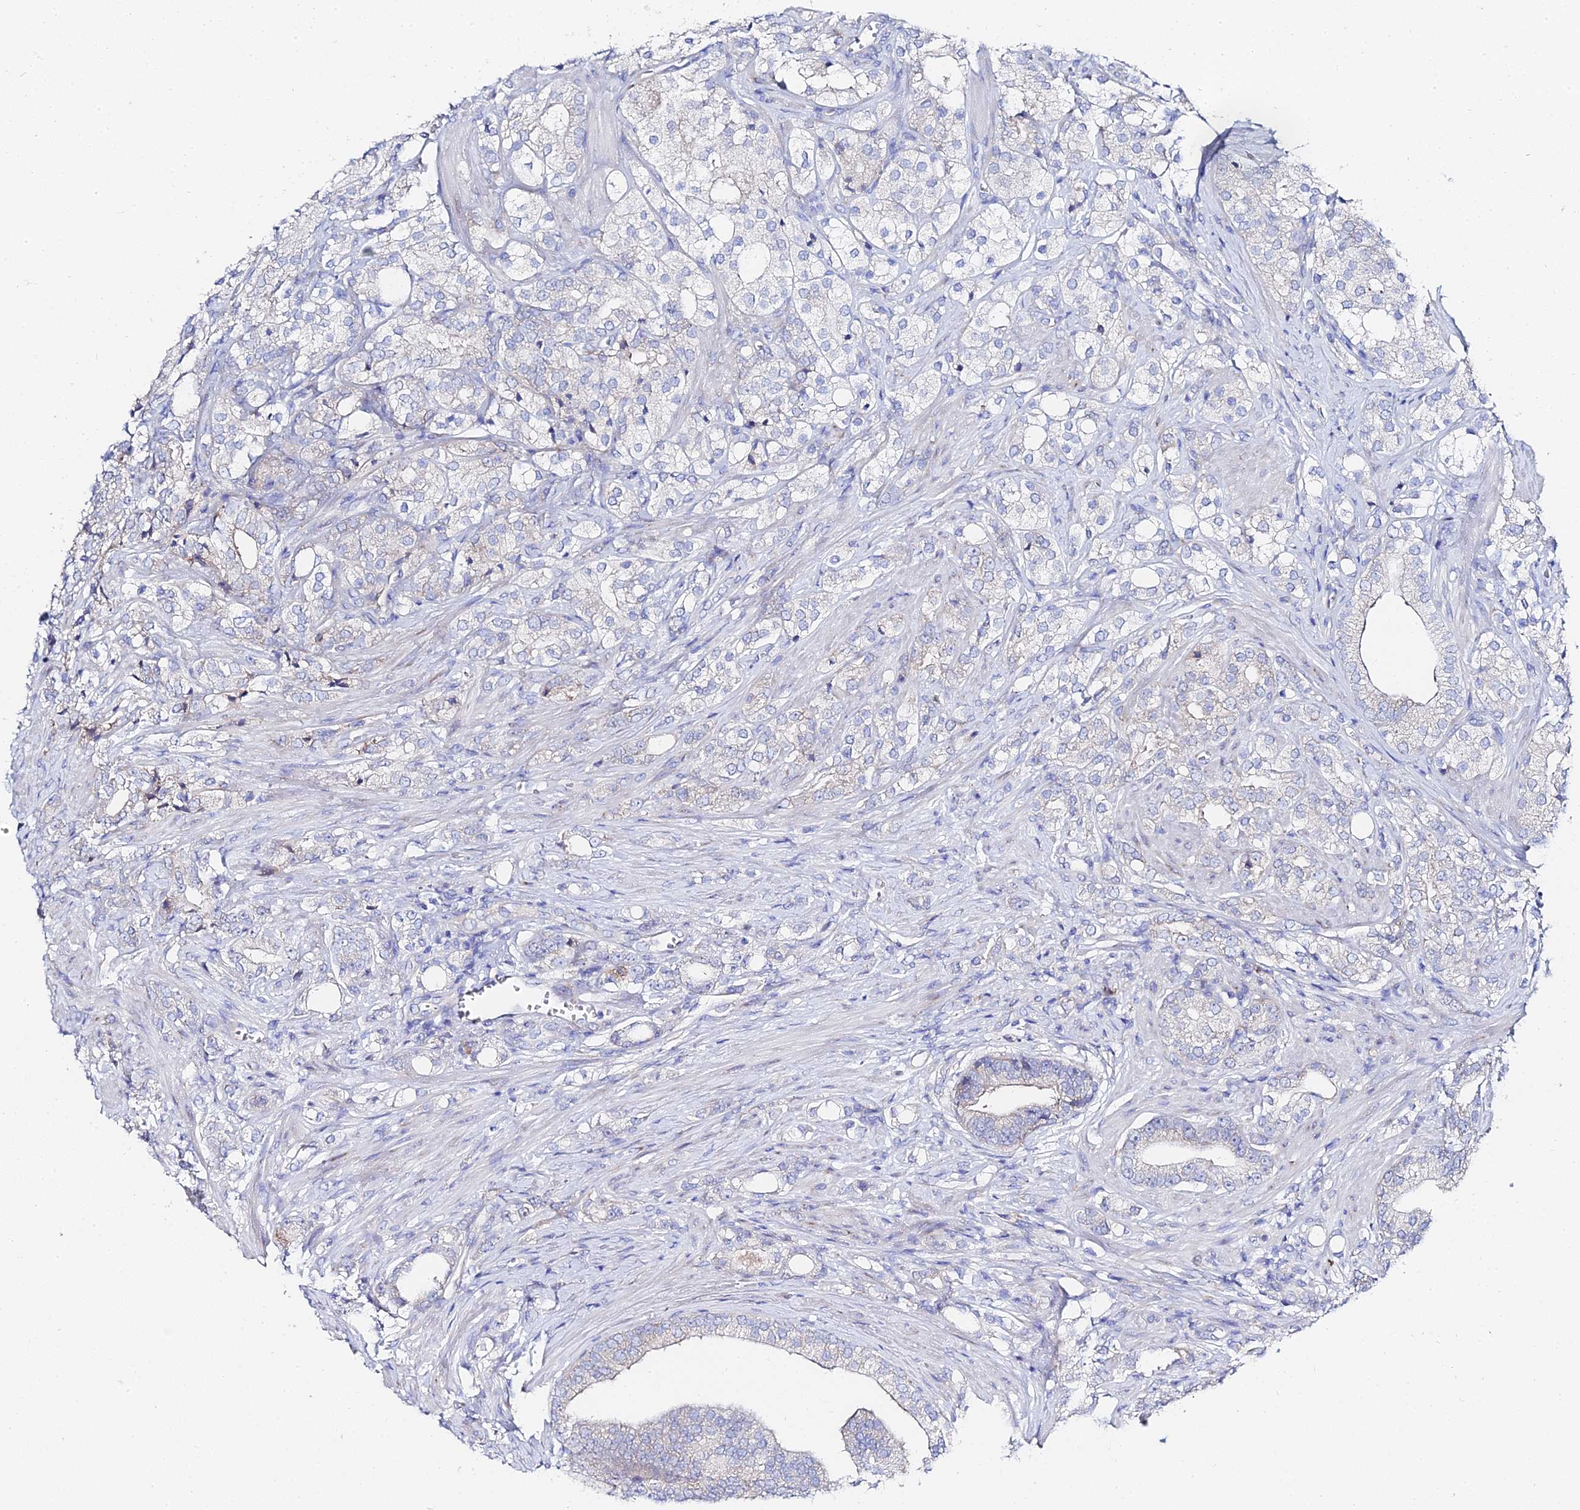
{"staining": {"intensity": "negative", "quantity": "none", "location": "none"}, "tissue": "prostate cancer", "cell_type": "Tumor cells", "image_type": "cancer", "snomed": [{"axis": "morphology", "description": "Adenocarcinoma, High grade"}, {"axis": "topography", "description": "Prostate"}], "caption": "Immunohistochemical staining of high-grade adenocarcinoma (prostate) reveals no significant staining in tumor cells.", "gene": "PTTG1", "patient": {"sex": "male", "age": 50}}